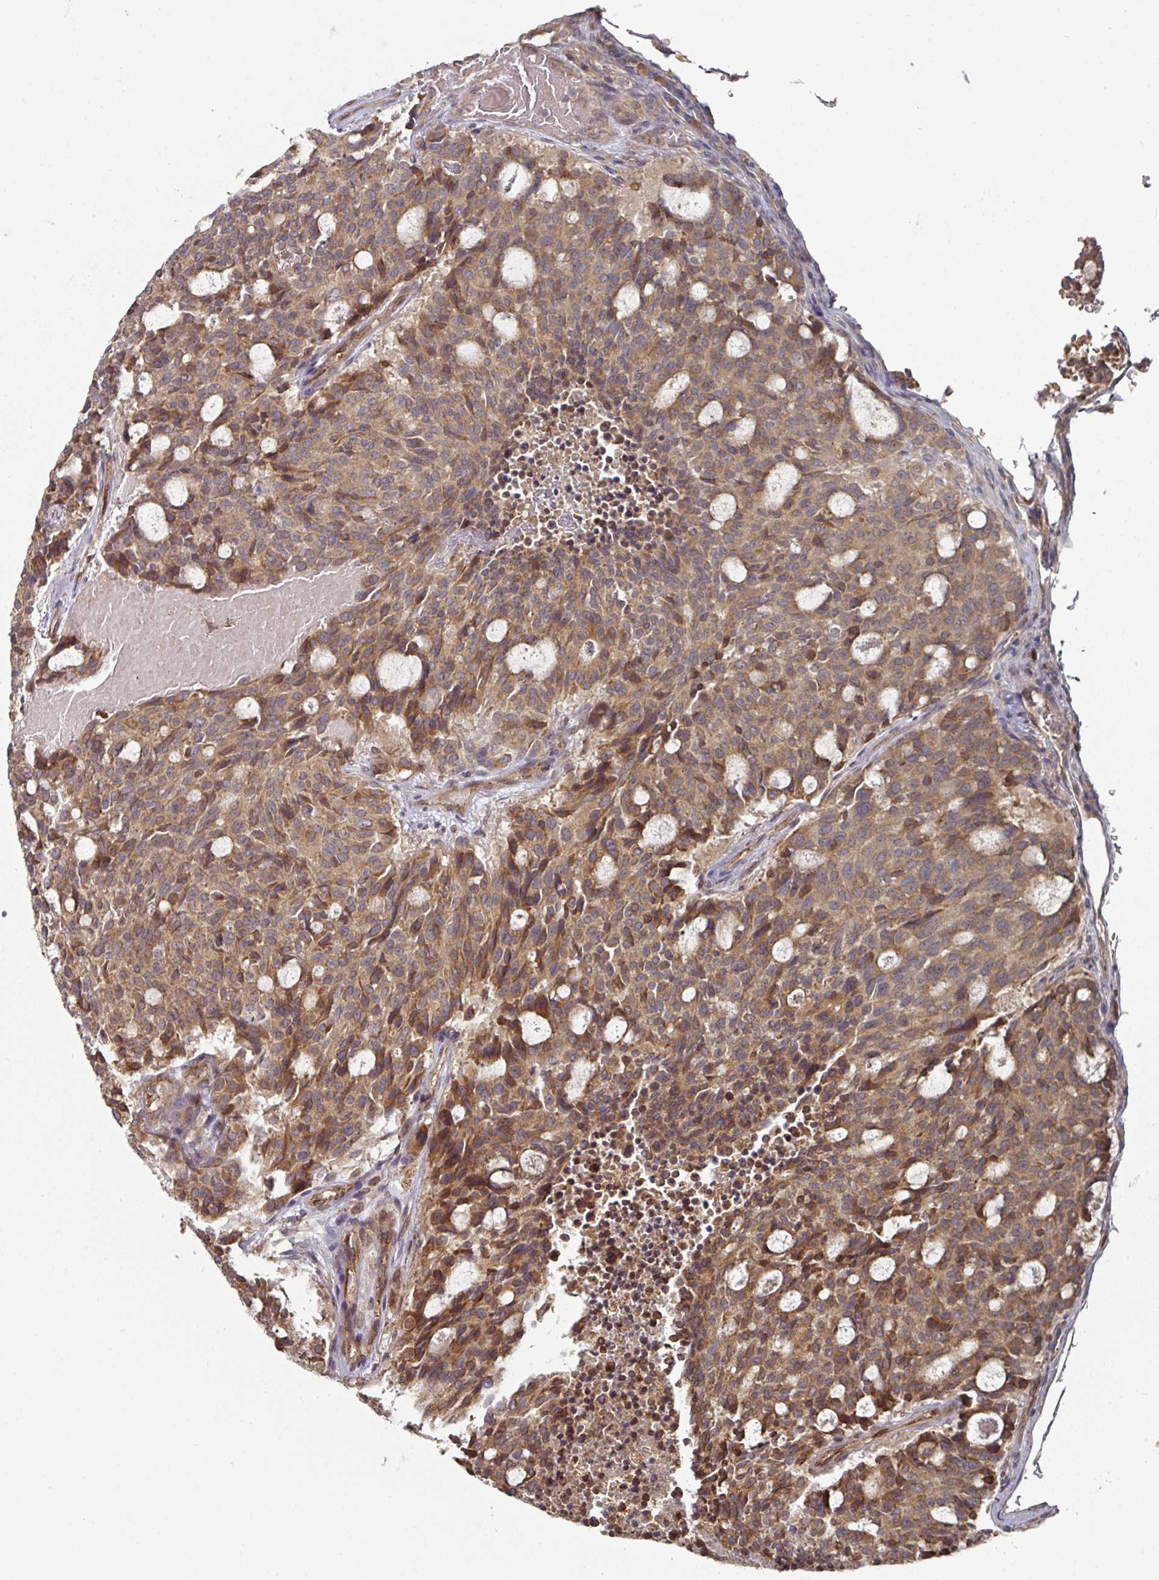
{"staining": {"intensity": "moderate", "quantity": ">75%", "location": "cytoplasmic/membranous"}, "tissue": "carcinoid", "cell_type": "Tumor cells", "image_type": "cancer", "snomed": [{"axis": "morphology", "description": "Carcinoid, malignant, NOS"}, {"axis": "topography", "description": "Pancreas"}], "caption": "A brown stain shows moderate cytoplasmic/membranous positivity of a protein in carcinoid tumor cells.", "gene": "CEP95", "patient": {"sex": "female", "age": 54}}